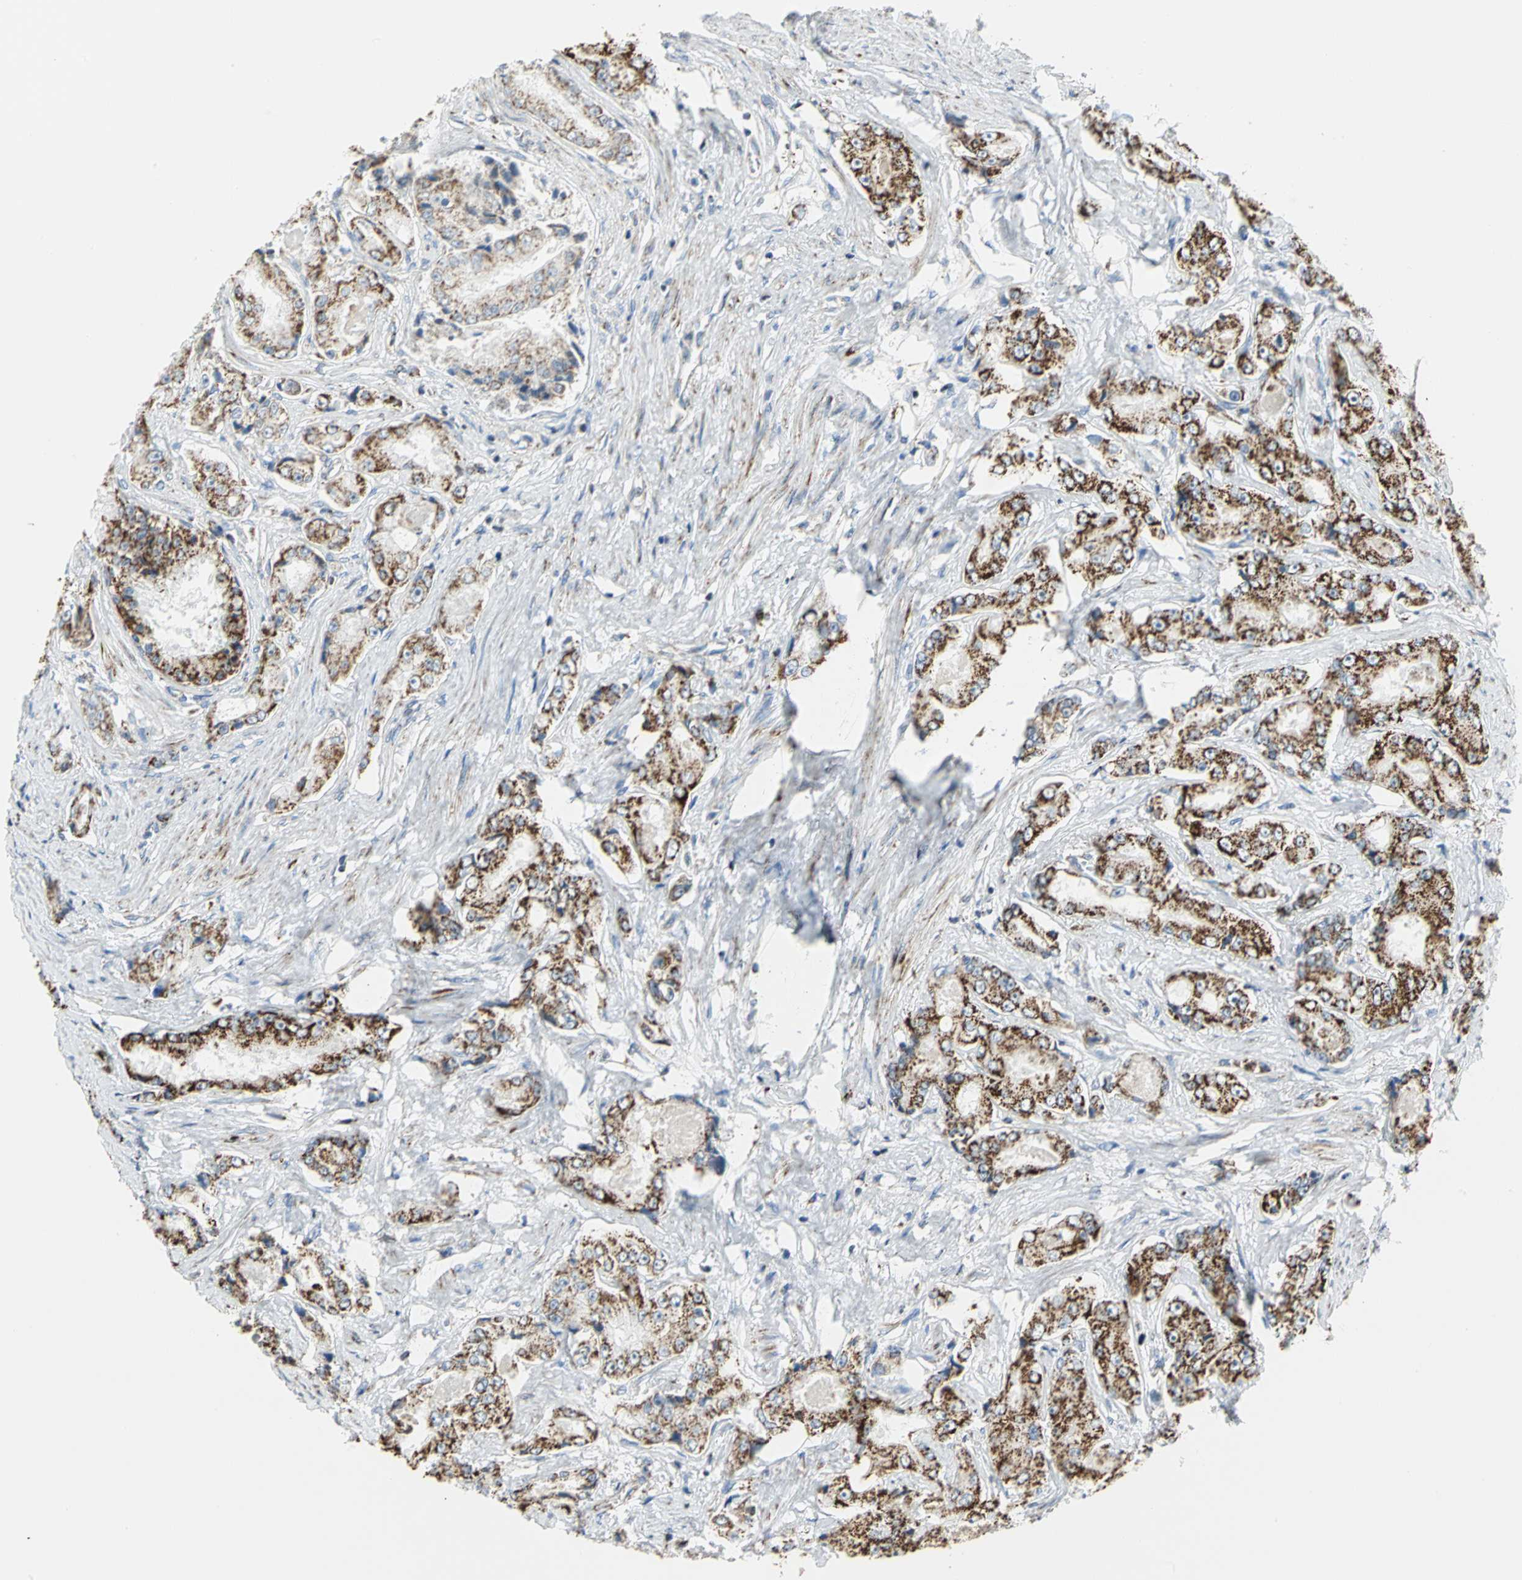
{"staining": {"intensity": "moderate", "quantity": ">75%", "location": "cytoplasmic/membranous"}, "tissue": "prostate cancer", "cell_type": "Tumor cells", "image_type": "cancer", "snomed": [{"axis": "morphology", "description": "Adenocarcinoma, High grade"}, {"axis": "topography", "description": "Prostate"}], "caption": "A micrograph of human prostate adenocarcinoma (high-grade) stained for a protein reveals moderate cytoplasmic/membranous brown staining in tumor cells.", "gene": "NTRK1", "patient": {"sex": "male", "age": 73}}